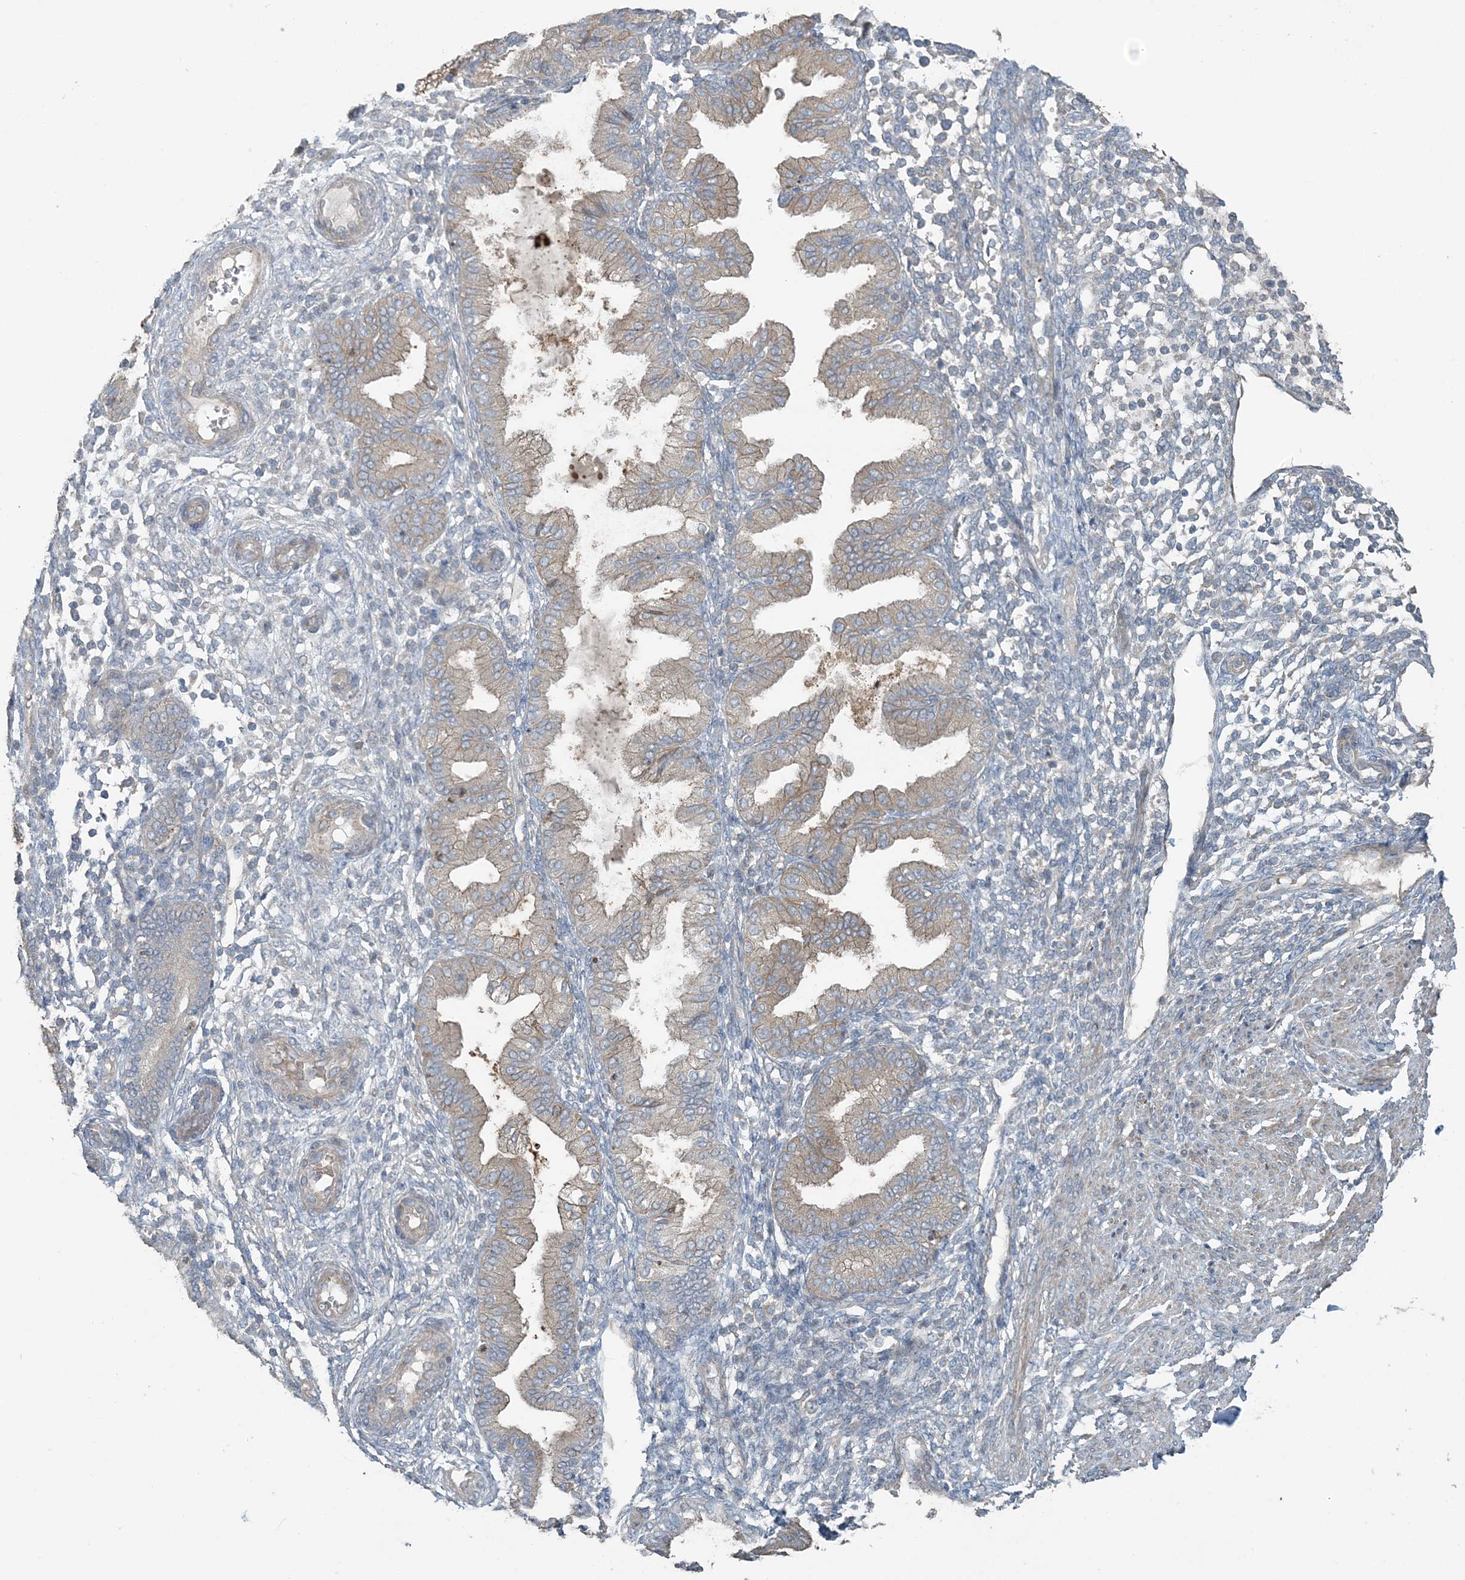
{"staining": {"intensity": "negative", "quantity": "none", "location": "none"}, "tissue": "endometrium", "cell_type": "Cells in endometrial stroma", "image_type": "normal", "snomed": [{"axis": "morphology", "description": "Normal tissue, NOS"}, {"axis": "topography", "description": "Endometrium"}], "caption": "Endometrium stained for a protein using IHC shows no expression cells in endometrial stroma.", "gene": "SLC4A10", "patient": {"sex": "female", "age": 53}}